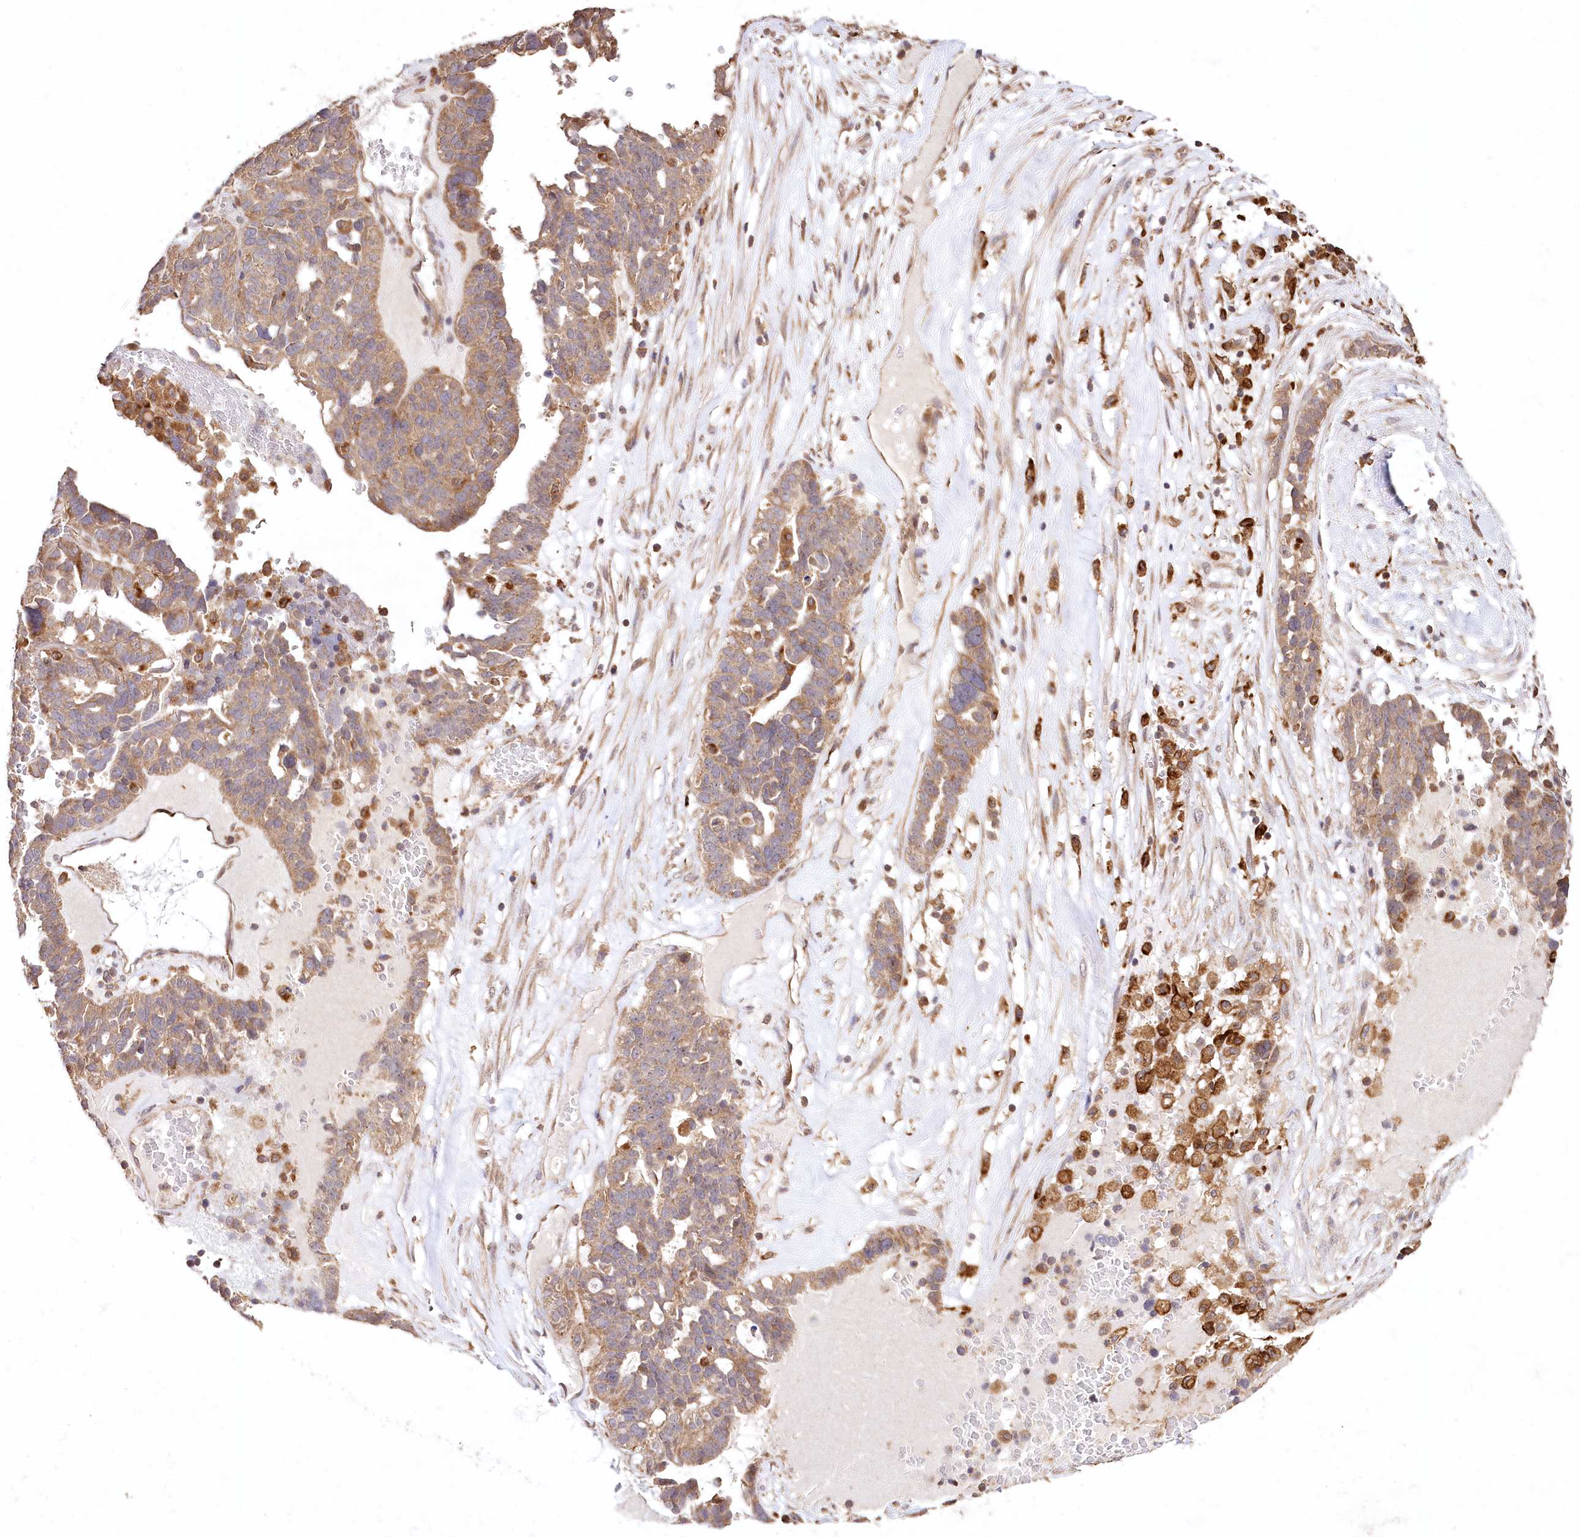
{"staining": {"intensity": "moderate", "quantity": ">75%", "location": "cytoplasmic/membranous"}, "tissue": "ovarian cancer", "cell_type": "Tumor cells", "image_type": "cancer", "snomed": [{"axis": "morphology", "description": "Cystadenocarcinoma, serous, NOS"}, {"axis": "topography", "description": "Ovary"}], "caption": "Protein staining of ovarian cancer tissue exhibits moderate cytoplasmic/membranous positivity in approximately >75% of tumor cells. The protein of interest is shown in brown color, while the nuclei are stained blue.", "gene": "DMXL1", "patient": {"sex": "female", "age": 59}}